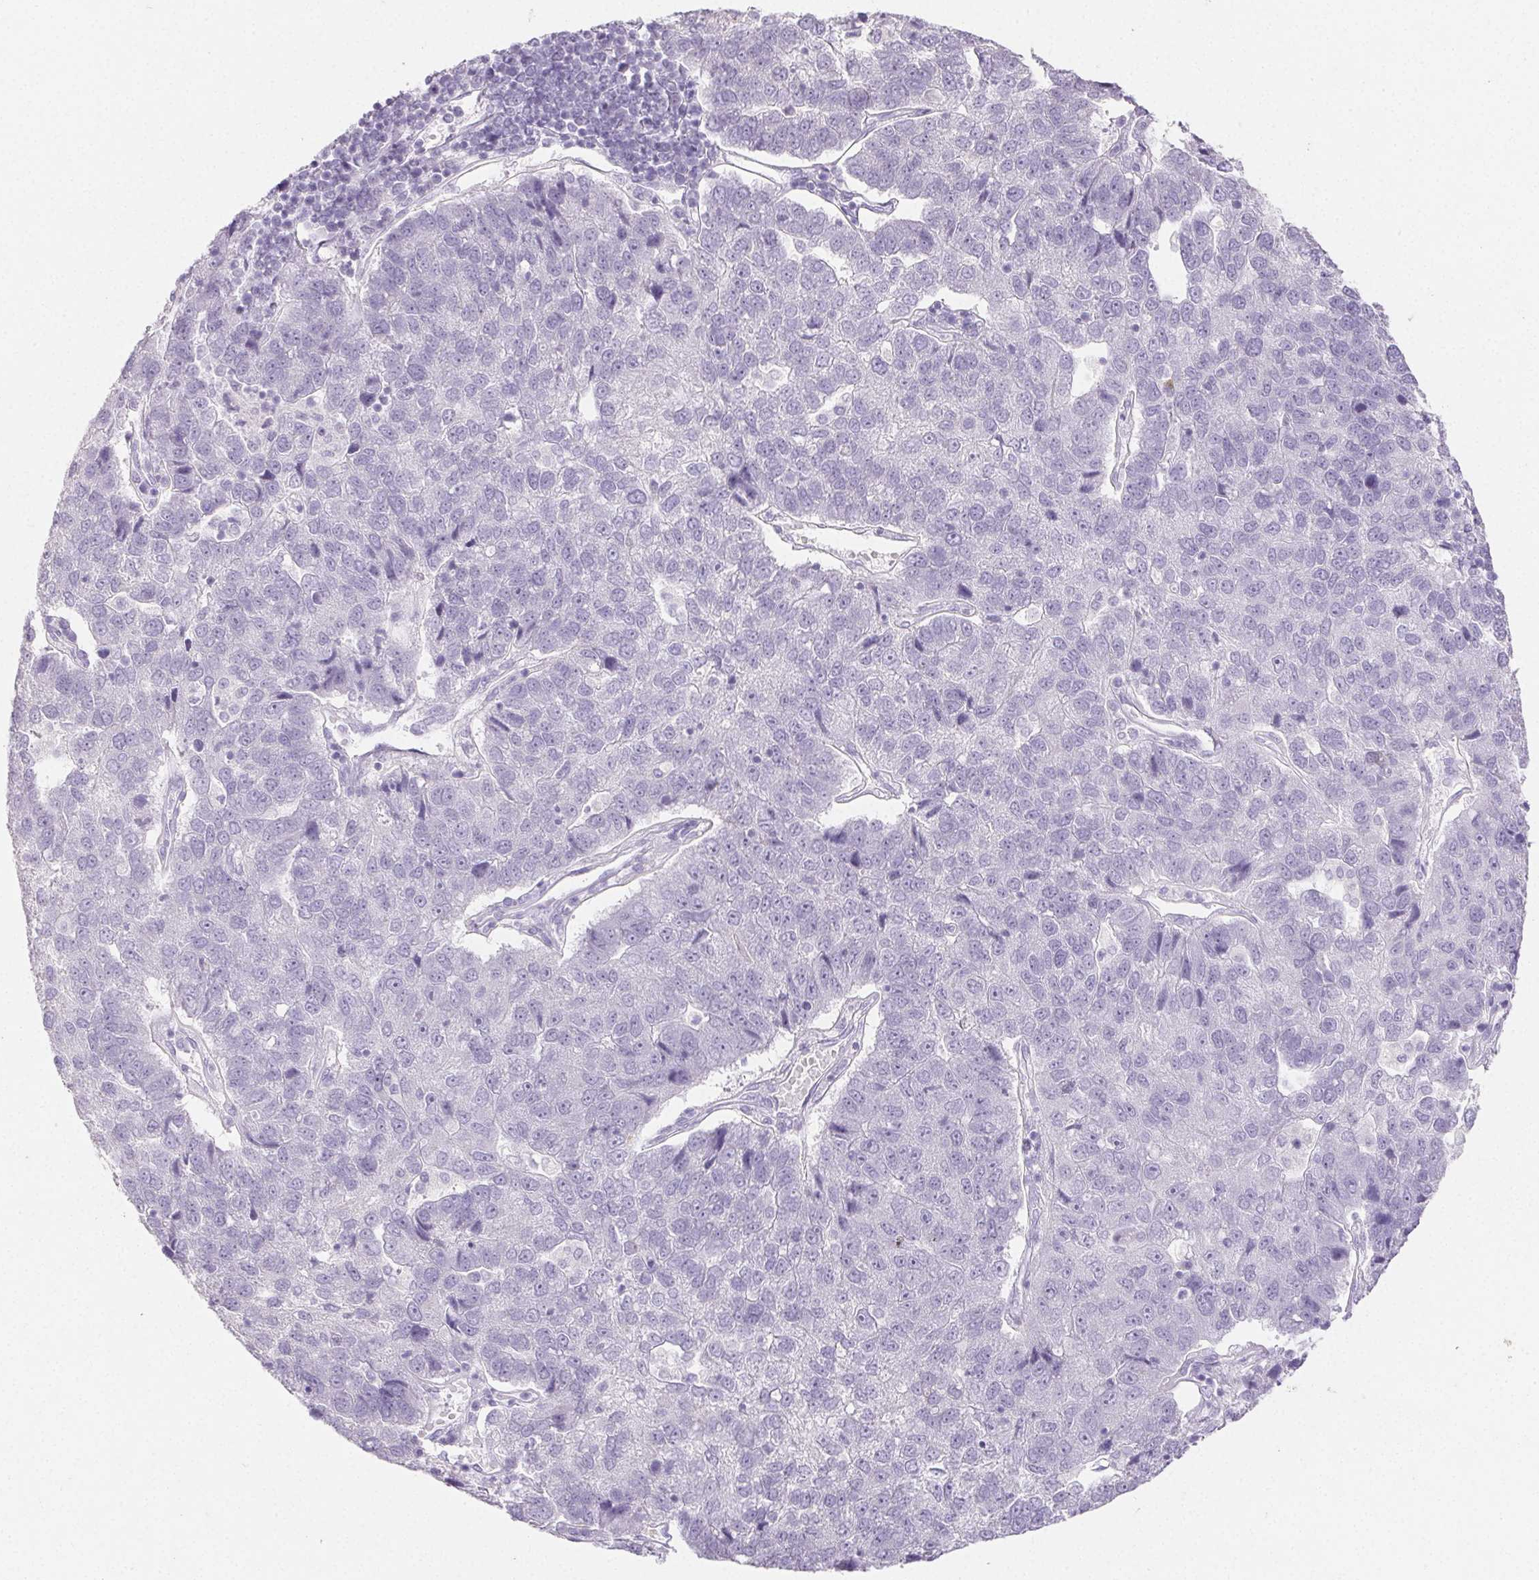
{"staining": {"intensity": "negative", "quantity": "none", "location": "none"}, "tissue": "pancreatic cancer", "cell_type": "Tumor cells", "image_type": "cancer", "snomed": [{"axis": "morphology", "description": "Adenocarcinoma, NOS"}, {"axis": "topography", "description": "Pancreas"}], "caption": "Immunohistochemistry of human pancreatic cancer displays no expression in tumor cells.", "gene": "PI3", "patient": {"sex": "female", "age": 61}}